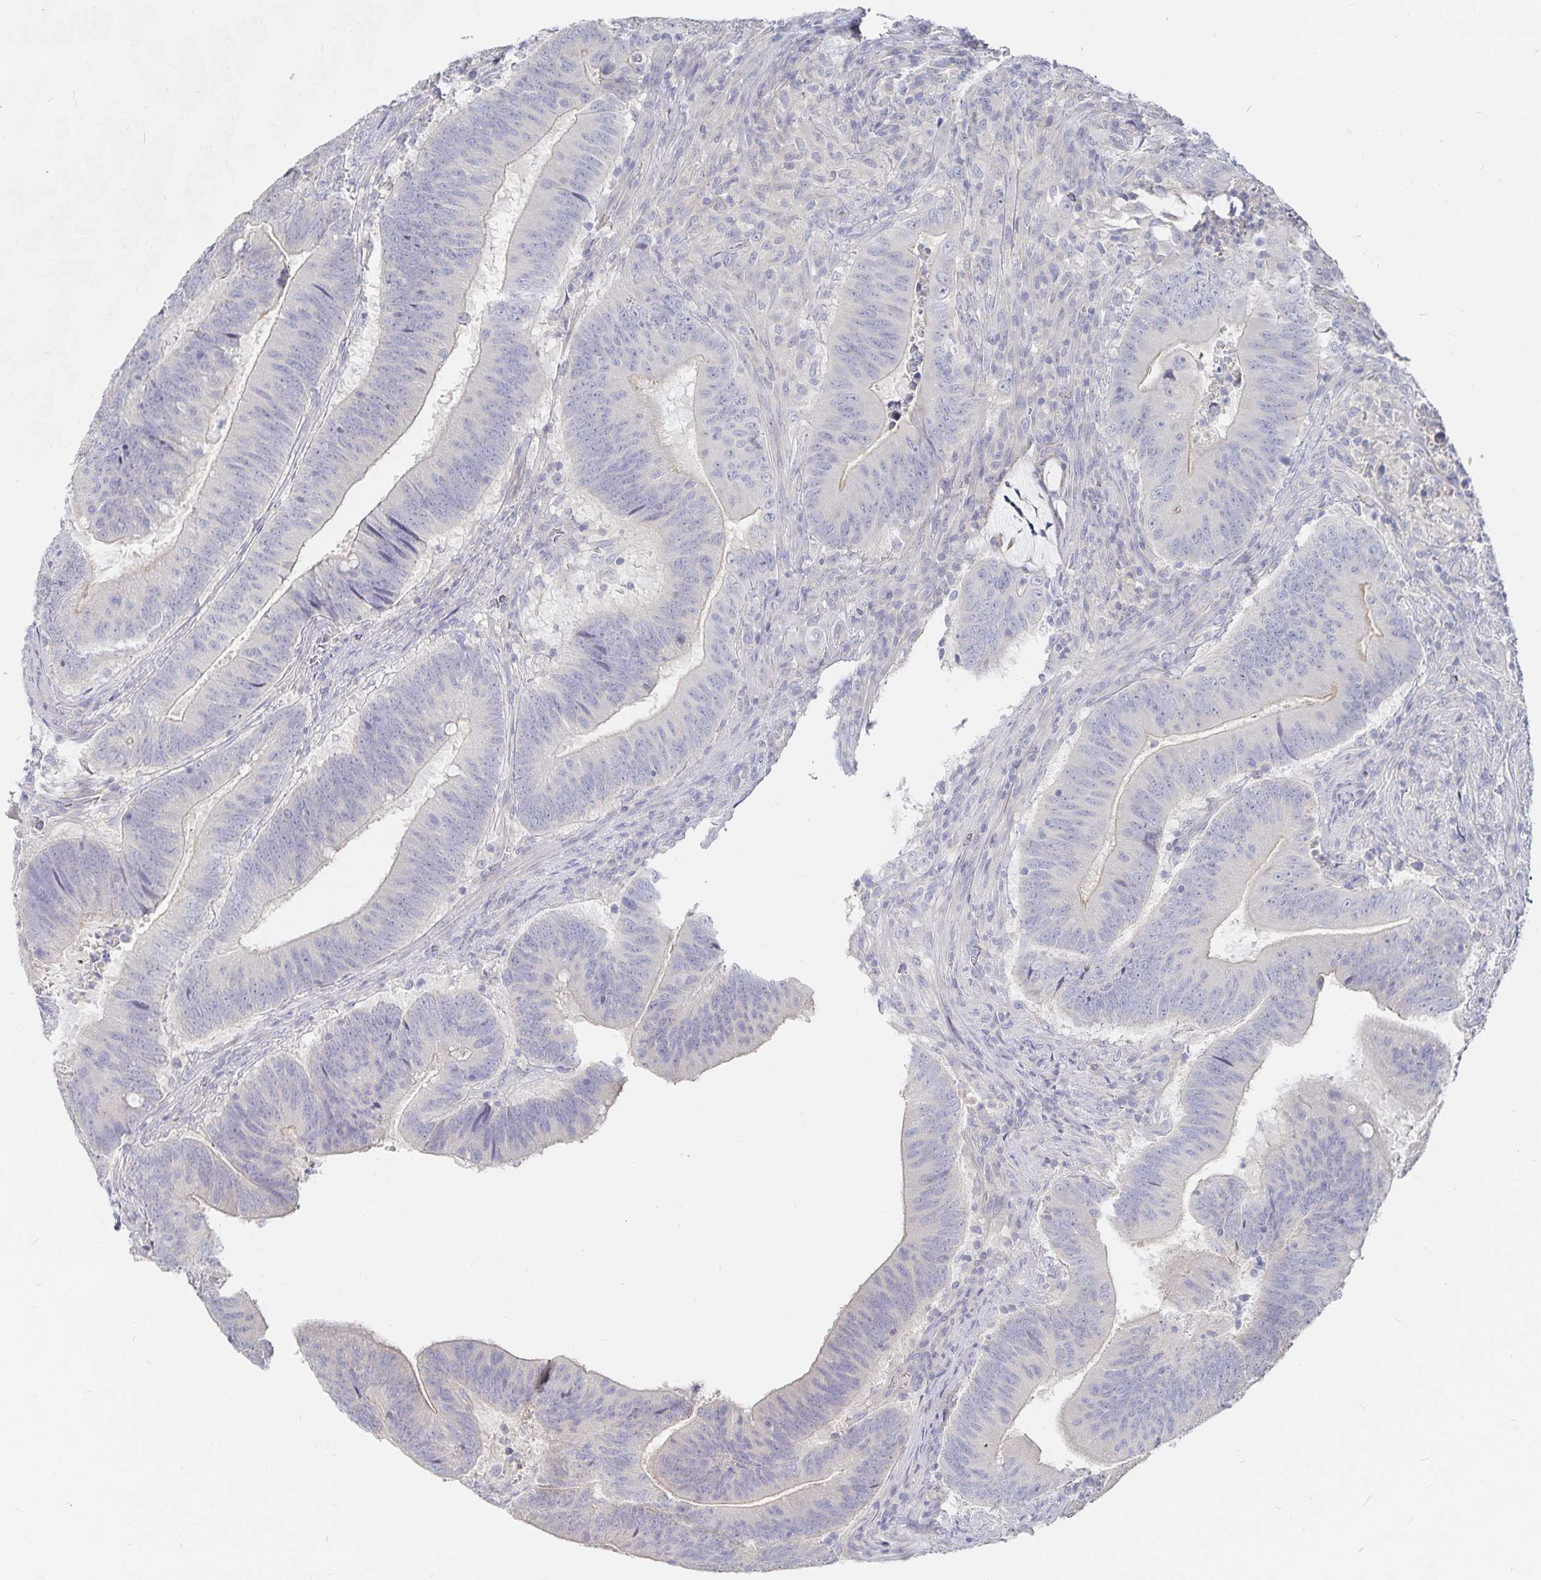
{"staining": {"intensity": "negative", "quantity": "none", "location": "none"}, "tissue": "colorectal cancer", "cell_type": "Tumor cells", "image_type": "cancer", "snomed": [{"axis": "morphology", "description": "Adenocarcinoma, NOS"}, {"axis": "topography", "description": "Colon"}], "caption": "Immunohistochemistry micrograph of colorectal cancer (adenocarcinoma) stained for a protein (brown), which reveals no staining in tumor cells. (DAB (3,3'-diaminobenzidine) IHC, high magnification).", "gene": "DNAH9", "patient": {"sex": "female", "age": 87}}